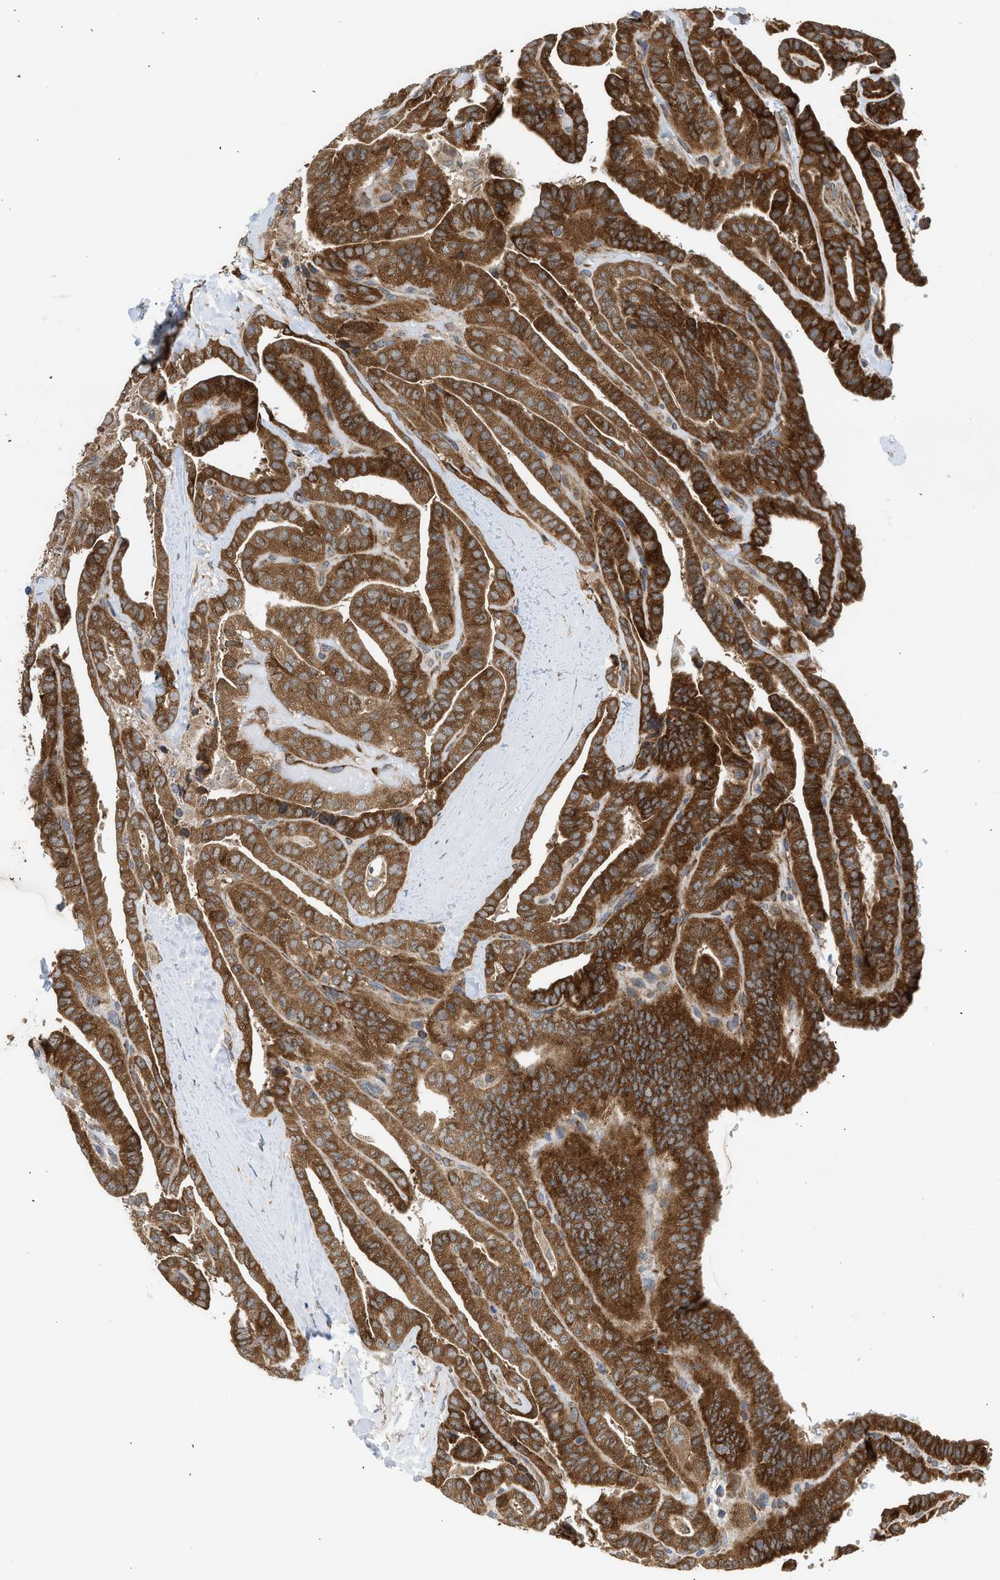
{"staining": {"intensity": "strong", "quantity": ">75%", "location": "cytoplasmic/membranous"}, "tissue": "thyroid cancer", "cell_type": "Tumor cells", "image_type": "cancer", "snomed": [{"axis": "morphology", "description": "Papillary adenocarcinoma, NOS"}, {"axis": "topography", "description": "Thyroid gland"}], "caption": "A brown stain labels strong cytoplasmic/membranous staining of a protein in thyroid cancer (papillary adenocarcinoma) tumor cells. Using DAB (3,3'-diaminobenzidine) (brown) and hematoxylin (blue) stains, captured at high magnification using brightfield microscopy.", "gene": "POLG2", "patient": {"sex": "male", "age": 77}}